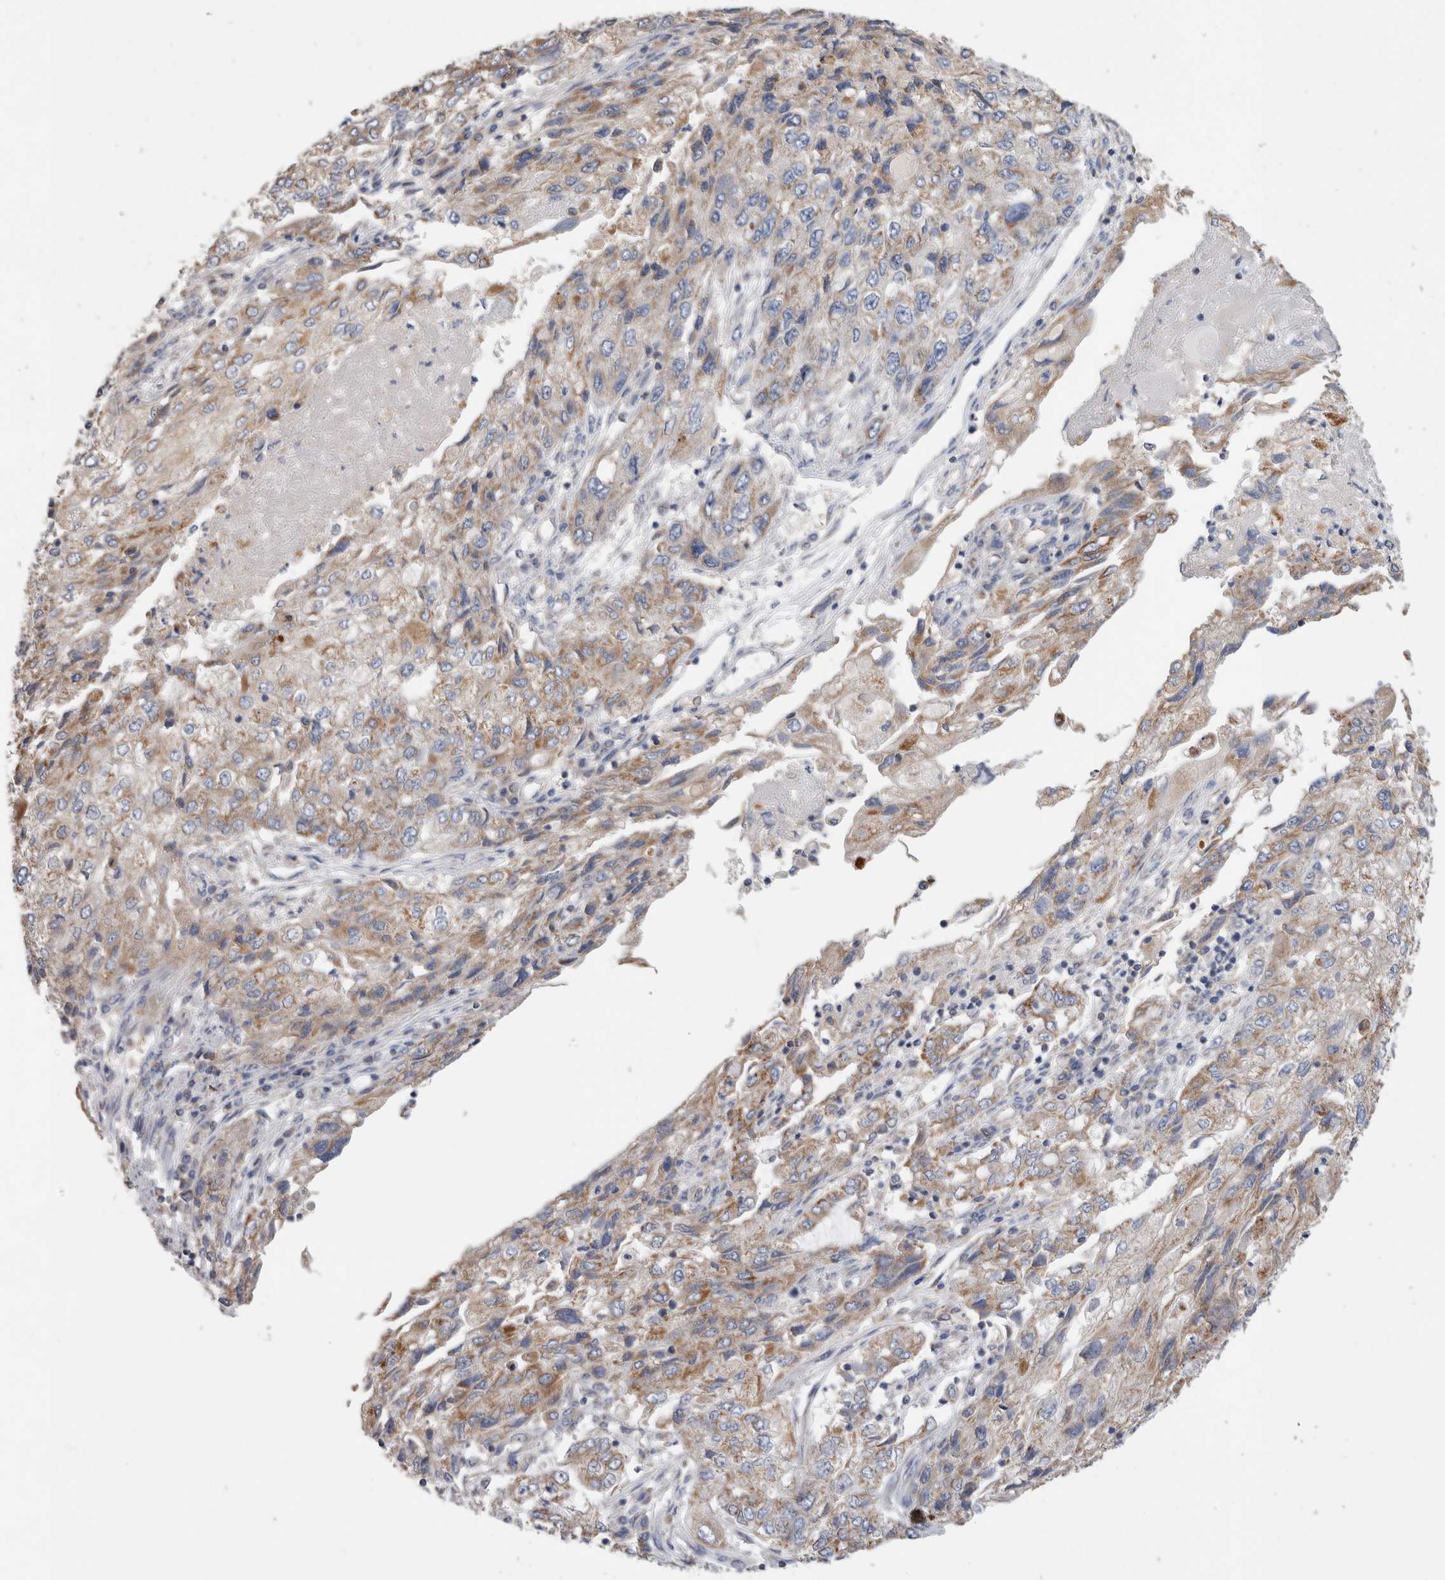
{"staining": {"intensity": "weak", "quantity": "25%-75%", "location": "cytoplasmic/membranous"}, "tissue": "endometrial cancer", "cell_type": "Tumor cells", "image_type": "cancer", "snomed": [{"axis": "morphology", "description": "Adenocarcinoma, NOS"}, {"axis": "topography", "description": "Endometrium"}], "caption": "DAB (3,3'-diaminobenzidine) immunohistochemical staining of human adenocarcinoma (endometrial) reveals weak cytoplasmic/membranous protein staining in about 25%-75% of tumor cells. The staining was performed using DAB (3,3'-diaminobenzidine), with brown indicating positive protein expression. Nuclei are stained blue with hematoxylin.", "gene": "IARS2", "patient": {"sex": "female", "age": 49}}